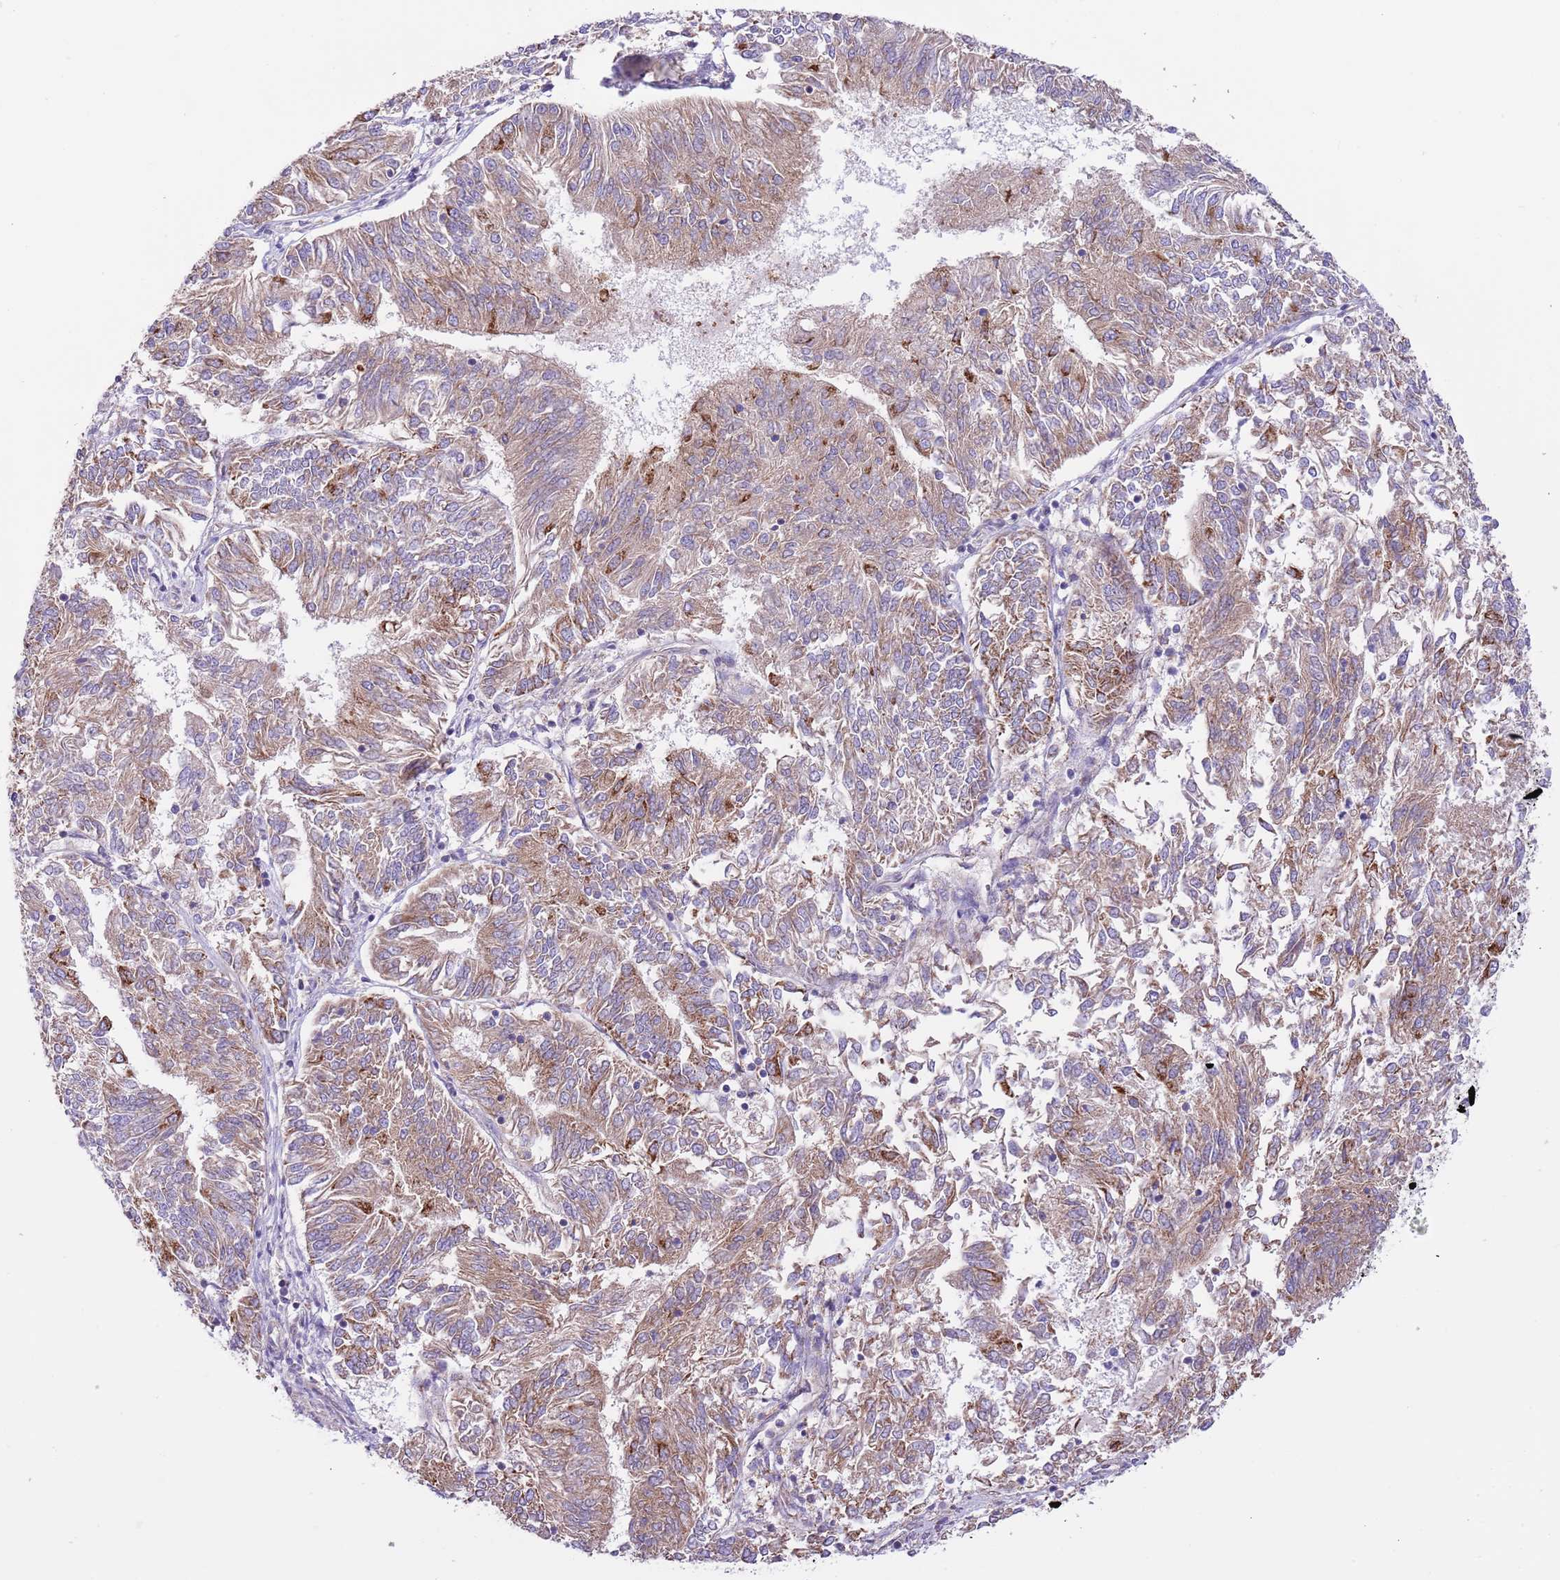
{"staining": {"intensity": "moderate", "quantity": ">75%", "location": "cytoplasmic/membranous"}, "tissue": "endometrial cancer", "cell_type": "Tumor cells", "image_type": "cancer", "snomed": [{"axis": "morphology", "description": "Adenocarcinoma, NOS"}, {"axis": "topography", "description": "Endometrium"}], "caption": "Moderate cytoplasmic/membranous protein staining is seen in approximately >75% of tumor cells in adenocarcinoma (endometrial).", "gene": "SS18L2", "patient": {"sex": "female", "age": 58}}